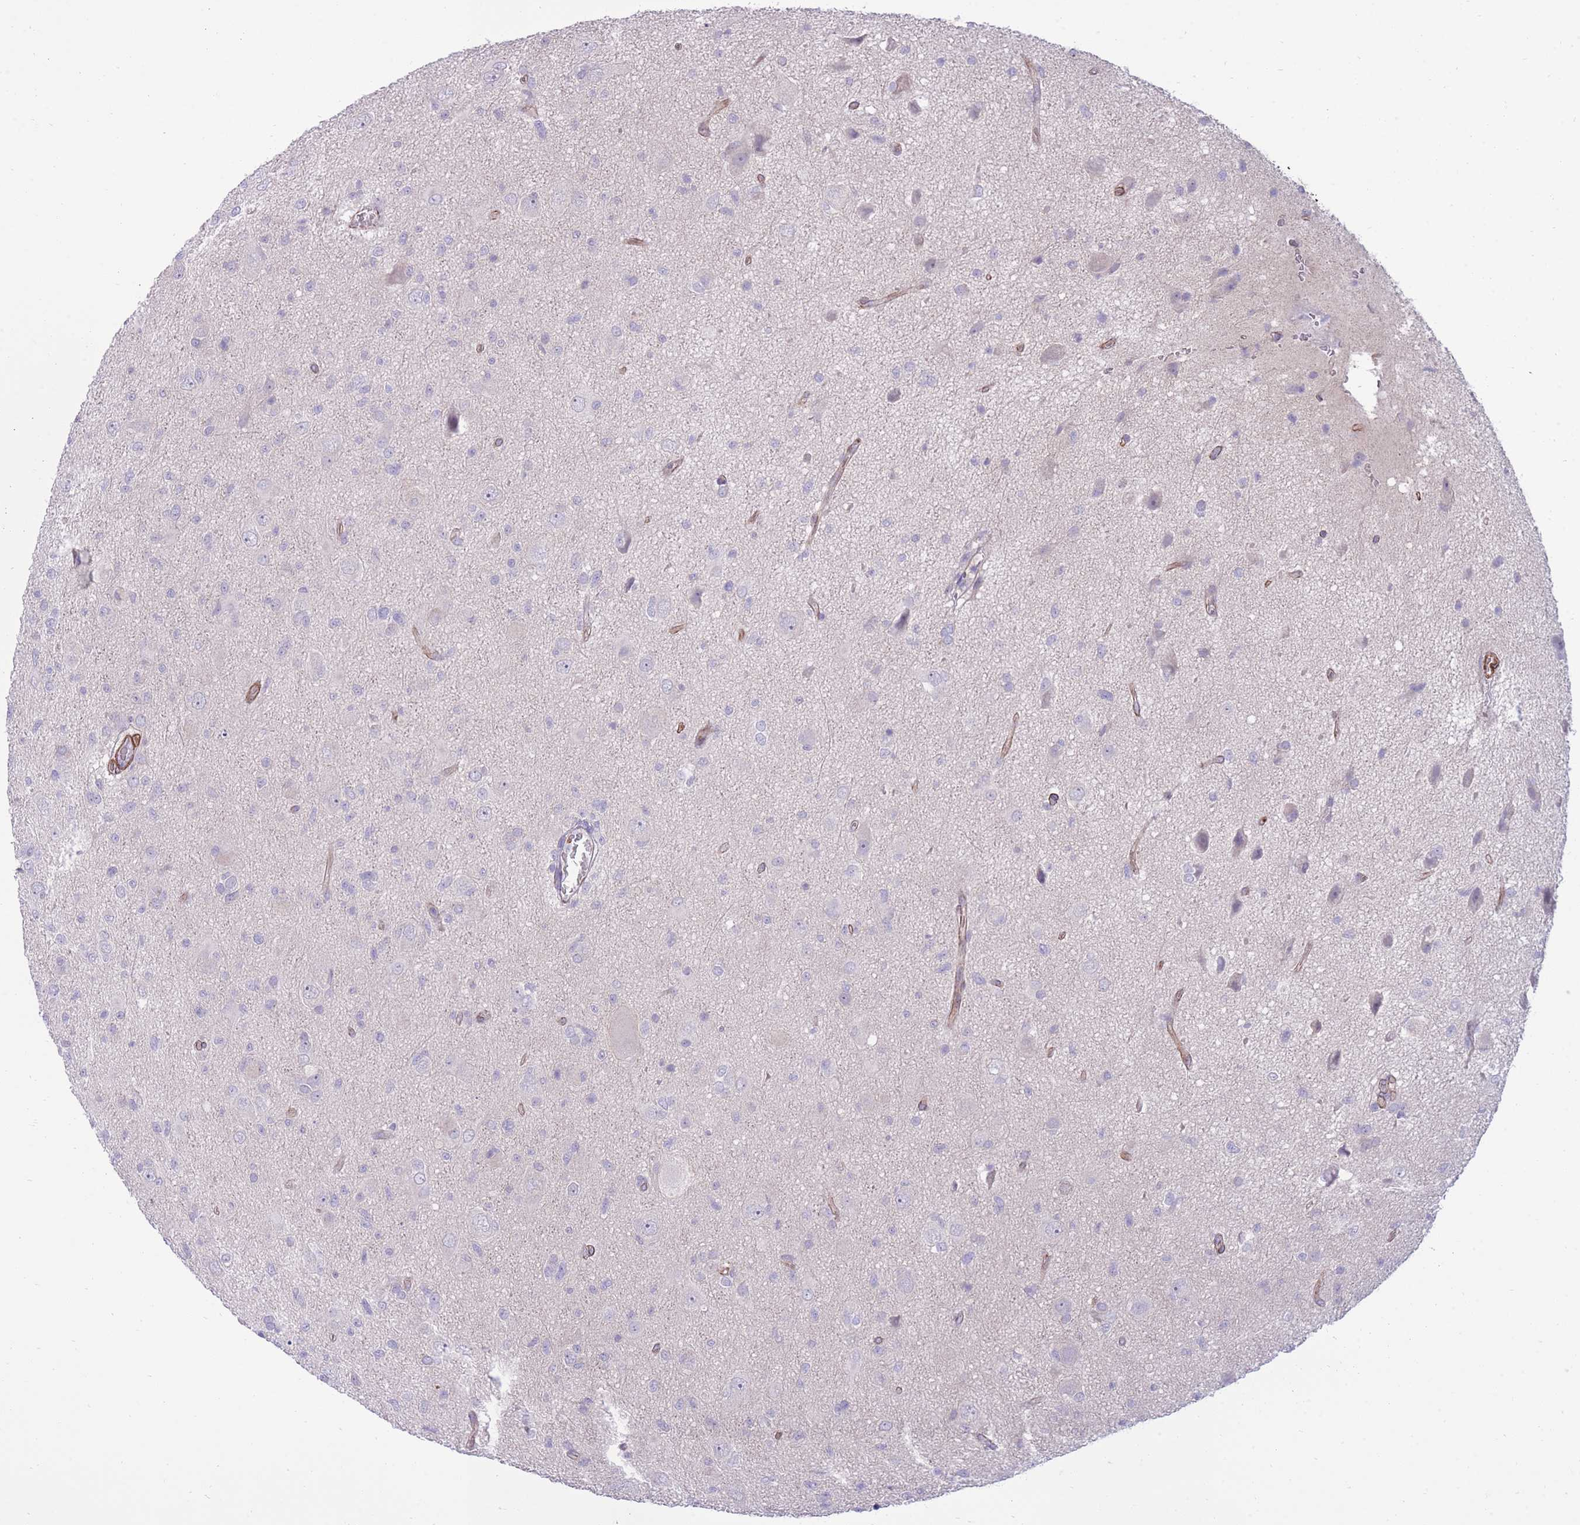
{"staining": {"intensity": "negative", "quantity": "none", "location": "none"}, "tissue": "glioma", "cell_type": "Tumor cells", "image_type": "cancer", "snomed": [{"axis": "morphology", "description": "Glioma, malignant, High grade"}, {"axis": "topography", "description": "Brain"}], "caption": "Immunohistochemical staining of malignant glioma (high-grade) reveals no significant expression in tumor cells.", "gene": "RGS11", "patient": {"sex": "female", "age": 57}}